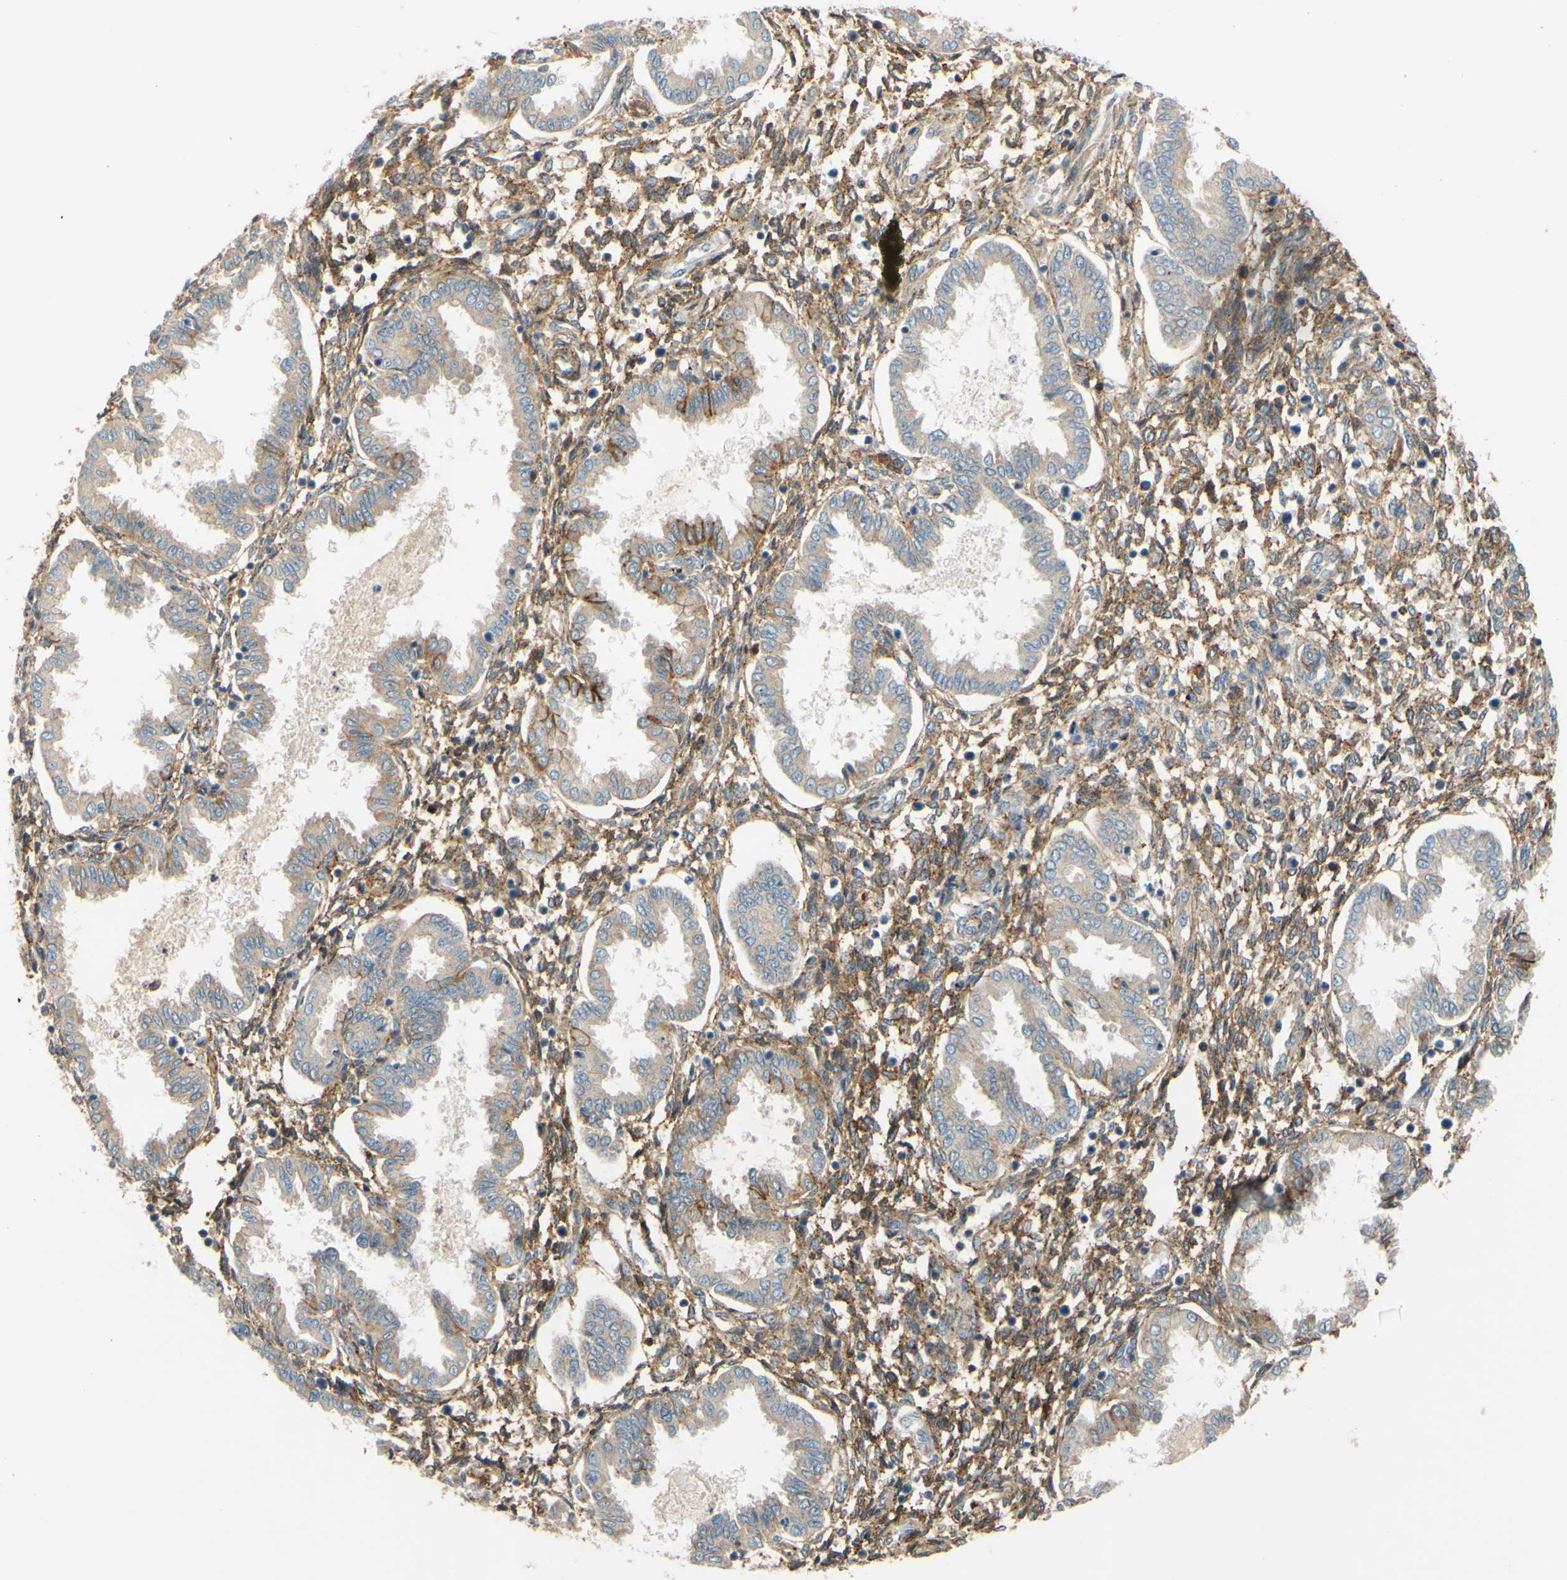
{"staining": {"intensity": "moderate", "quantity": "25%-75%", "location": "cytoplasmic/membranous"}, "tissue": "endometrium", "cell_type": "Cells in endometrial stroma", "image_type": "normal", "snomed": [{"axis": "morphology", "description": "Normal tissue, NOS"}, {"axis": "topography", "description": "Endometrium"}], "caption": "This photomicrograph demonstrates immunohistochemistry (IHC) staining of unremarkable human endometrium, with medium moderate cytoplasmic/membranous expression in about 25%-75% of cells in endometrial stroma.", "gene": "POR", "patient": {"sex": "female", "age": 33}}